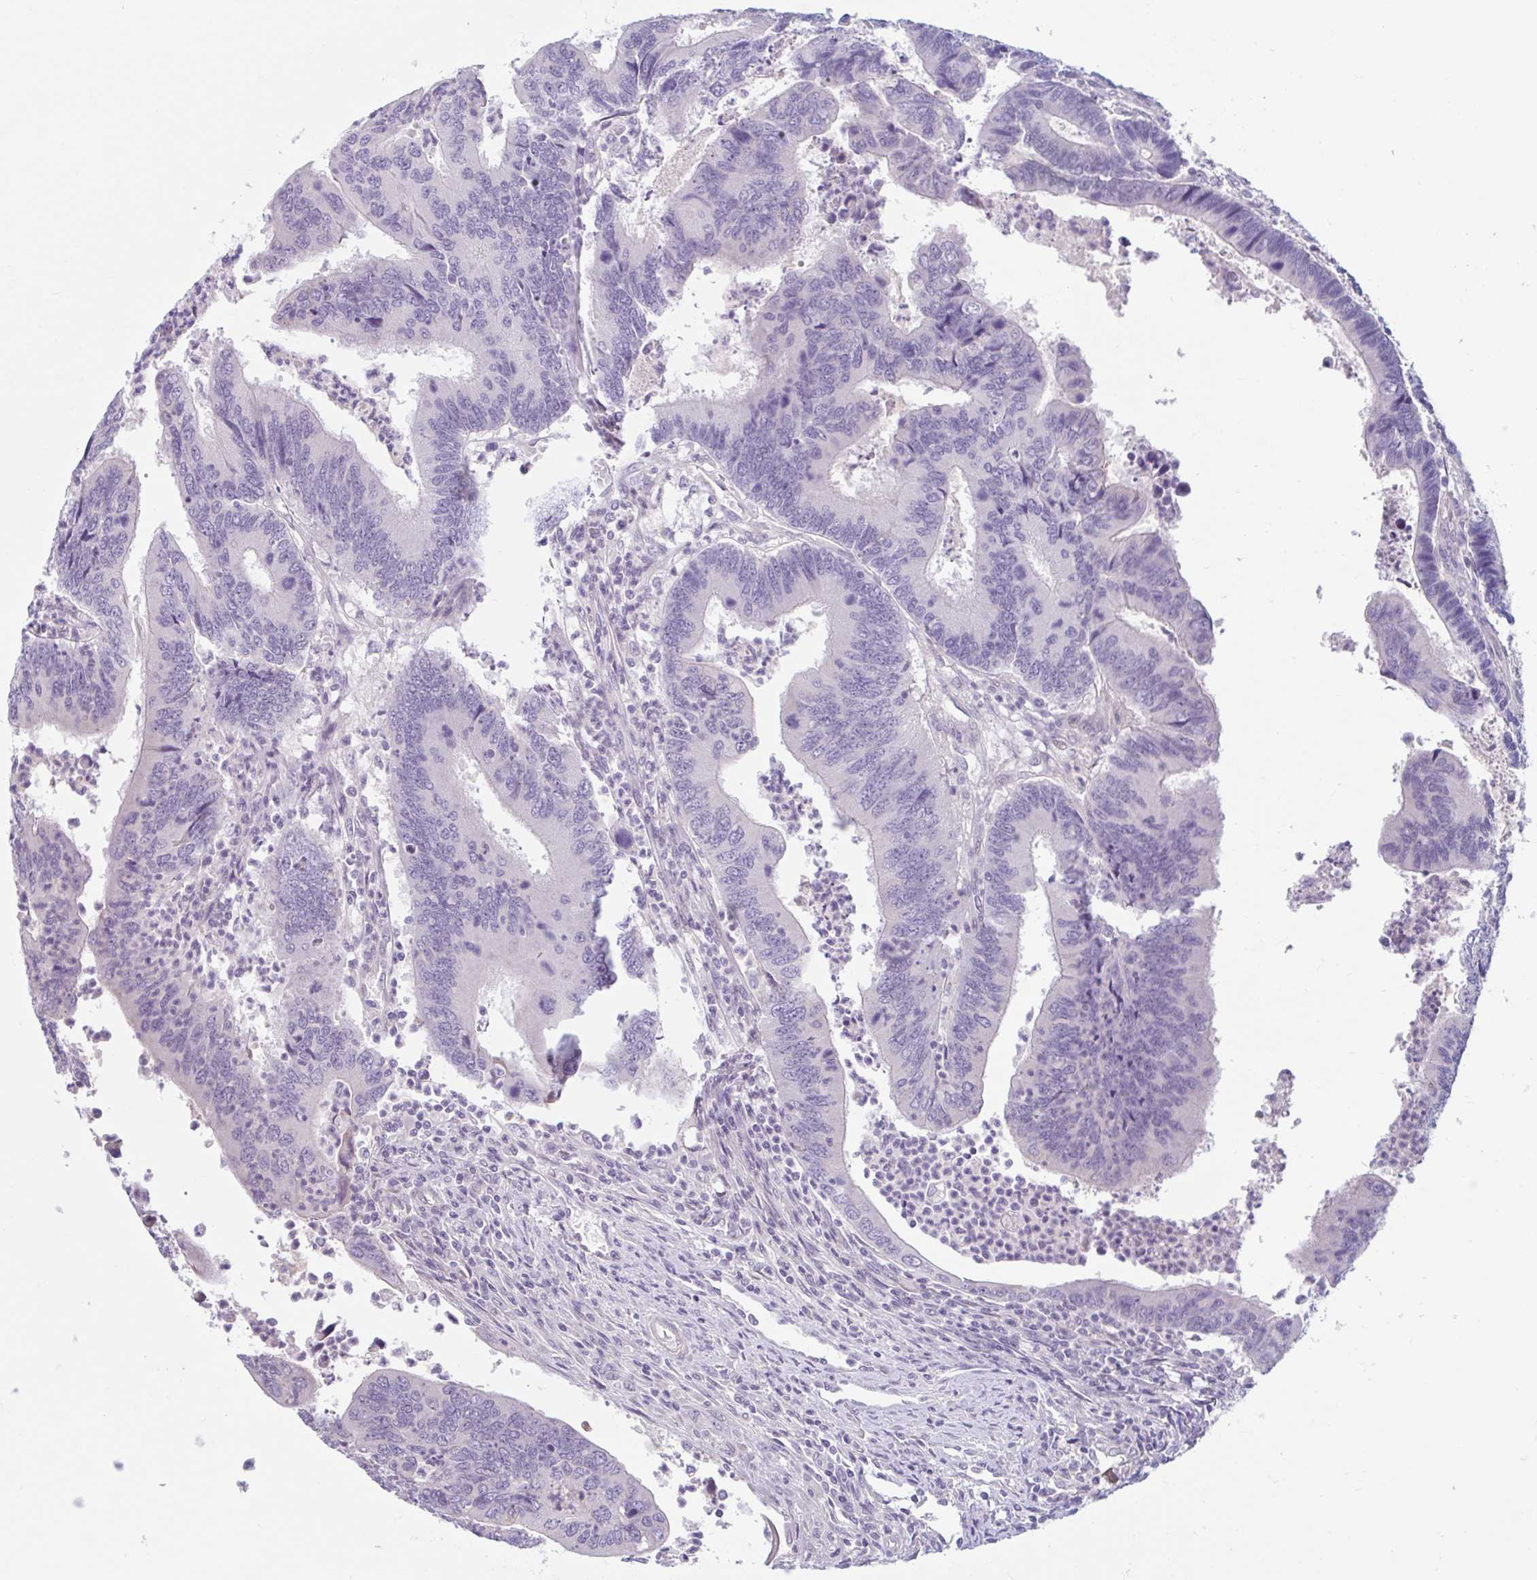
{"staining": {"intensity": "negative", "quantity": "none", "location": "none"}, "tissue": "colorectal cancer", "cell_type": "Tumor cells", "image_type": "cancer", "snomed": [{"axis": "morphology", "description": "Adenocarcinoma, NOS"}, {"axis": "topography", "description": "Colon"}], "caption": "Immunohistochemistry (IHC) of colorectal cancer (adenocarcinoma) exhibits no expression in tumor cells. The staining is performed using DAB brown chromogen with nuclei counter-stained in using hematoxylin.", "gene": "CDH19", "patient": {"sex": "female", "age": 67}}